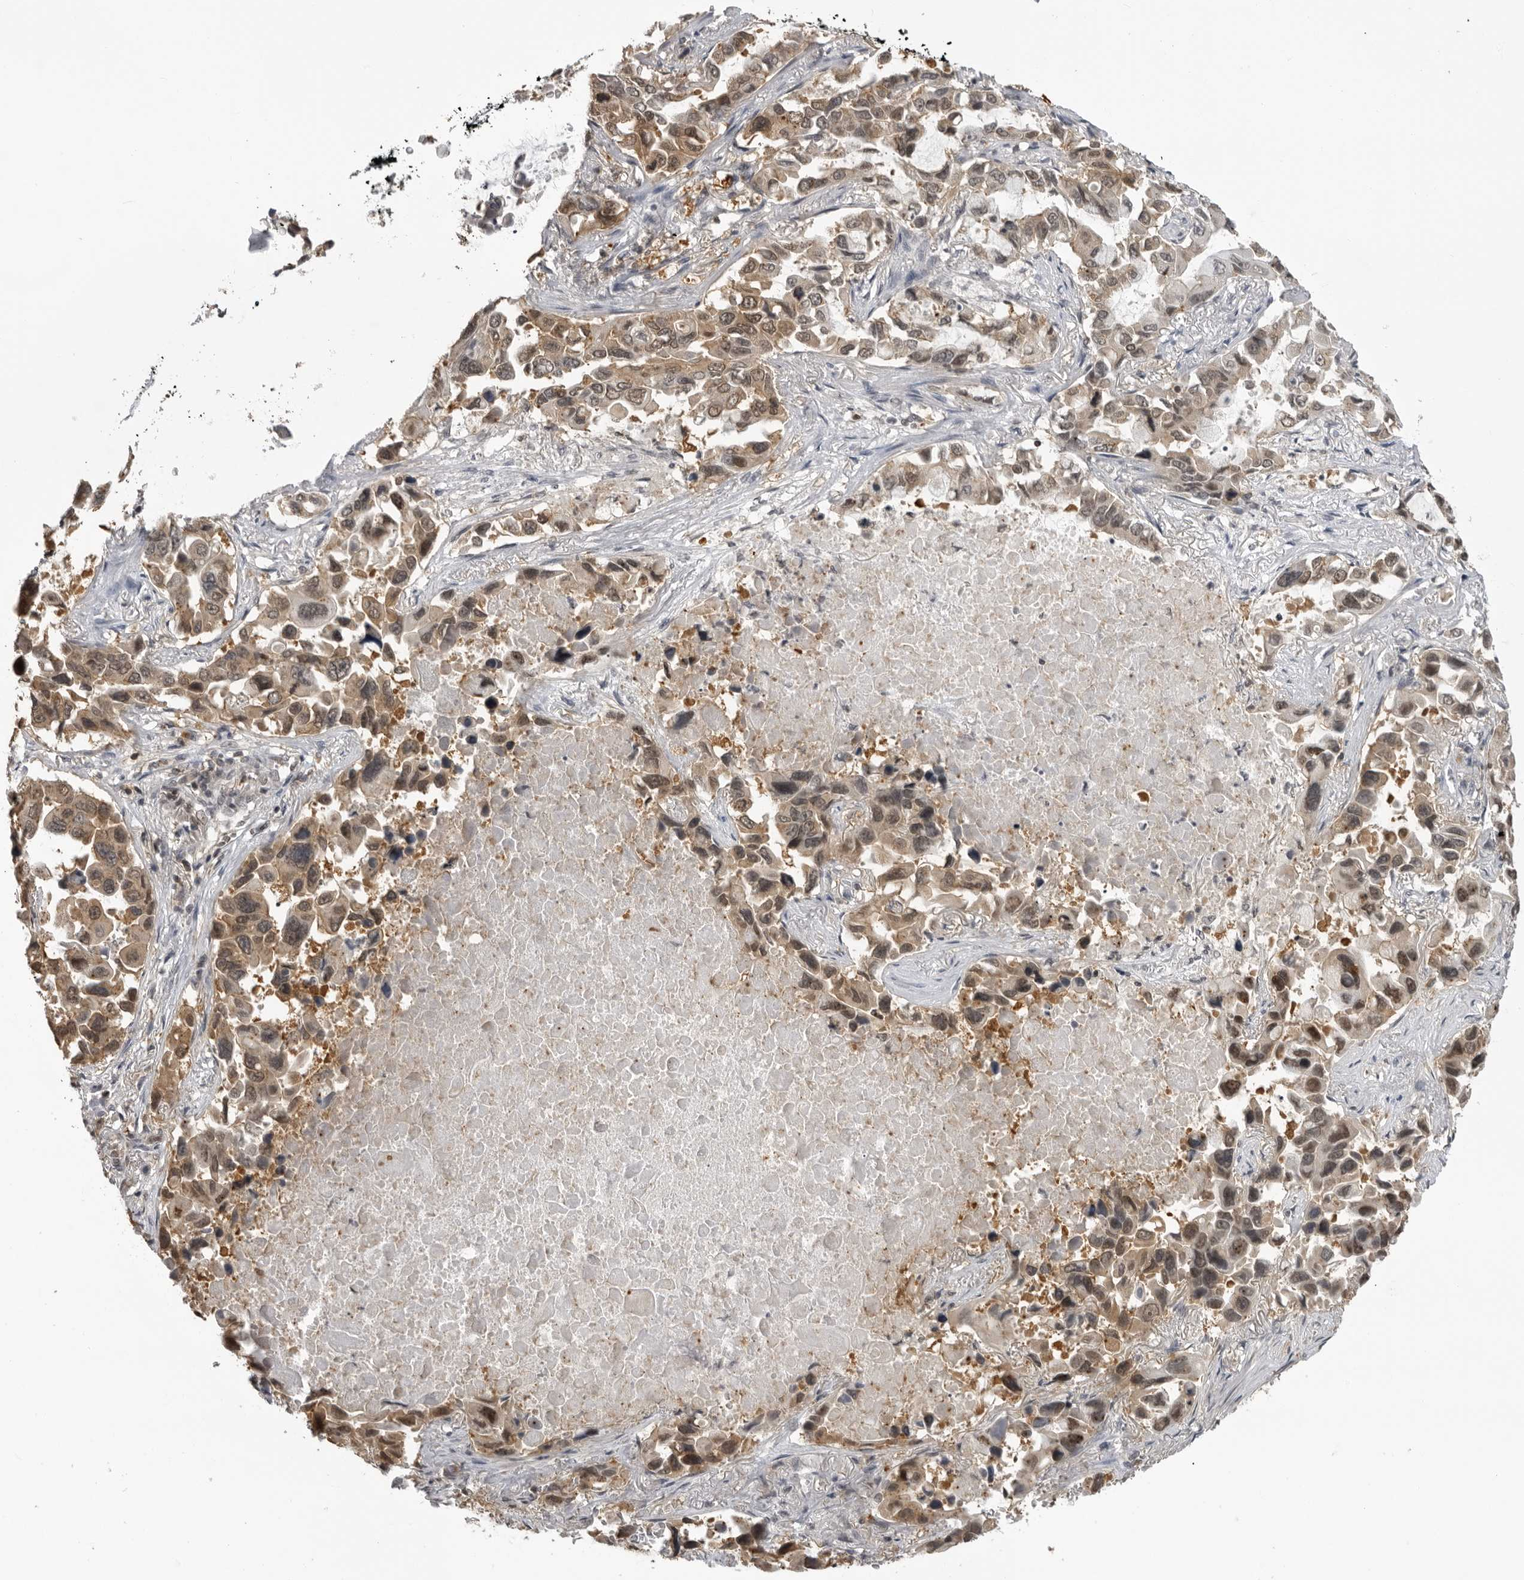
{"staining": {"intensity": "moderate", "quantity": ">75%", "location": "cytoplasmic/membranous,nuclear"}, "tissue": "lung cancer", "cell_type": "Tumor cells", "image_type": "cancer", "snomed": [{"axis": "morphology", "description": "Adenocarcinoma, NOS"}, {"axis": "topography", "description": "Lung"}], "caption": "Immunohistochemical staining of human lung cancer demonstrates medium levels of moderate cytoplasmic/membranous and nuclear staining in approximately >75% of tumor cells. Using DAB (brown) and hematoxylin (blue) stains, captured at high magnification using brightfield microscopy.", "gene": "PDCL3", "patient": {"sex": "male", "age": 64}}